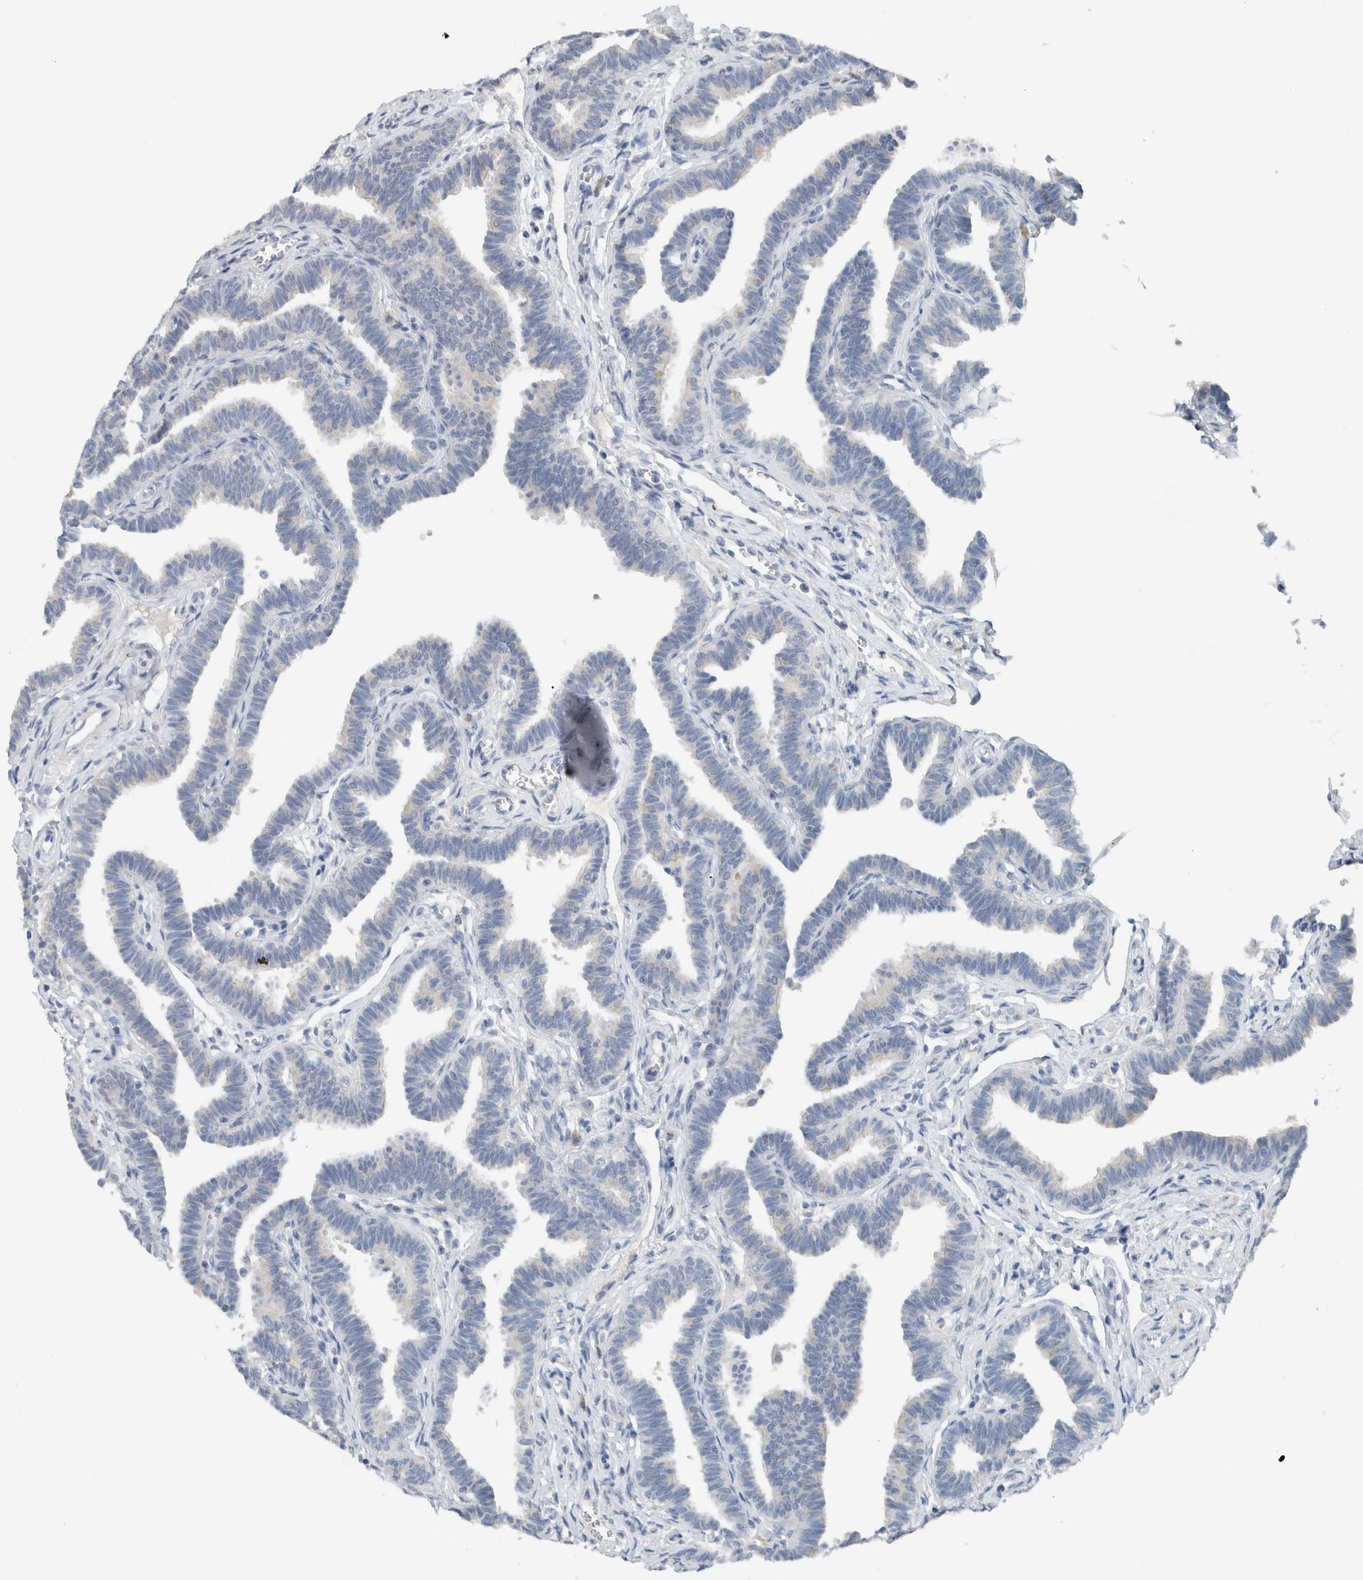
{"staining": {"intensity": "negative", "quantity": "none", "location": "none"}, "tissue": "fallopian tube", "cell_type": "Glandular cells", "image_type": "normal", "snomed": [{"axis": "morphology", "description": "Normal tissue, NOS"}, {"axis": "topography", "description": "Fallopian tube"}, {"axis": "topography", "description": "Ovary"}], "caption": "This photomicrograph is of unremarkable fallopian tube stained with IHC to label a protein in brown with the nuclei are counter-stained blue. There is no positivity in glandular cells.", "gene": "DUOX1", "patient": {"sex": "female", "age": 23}}